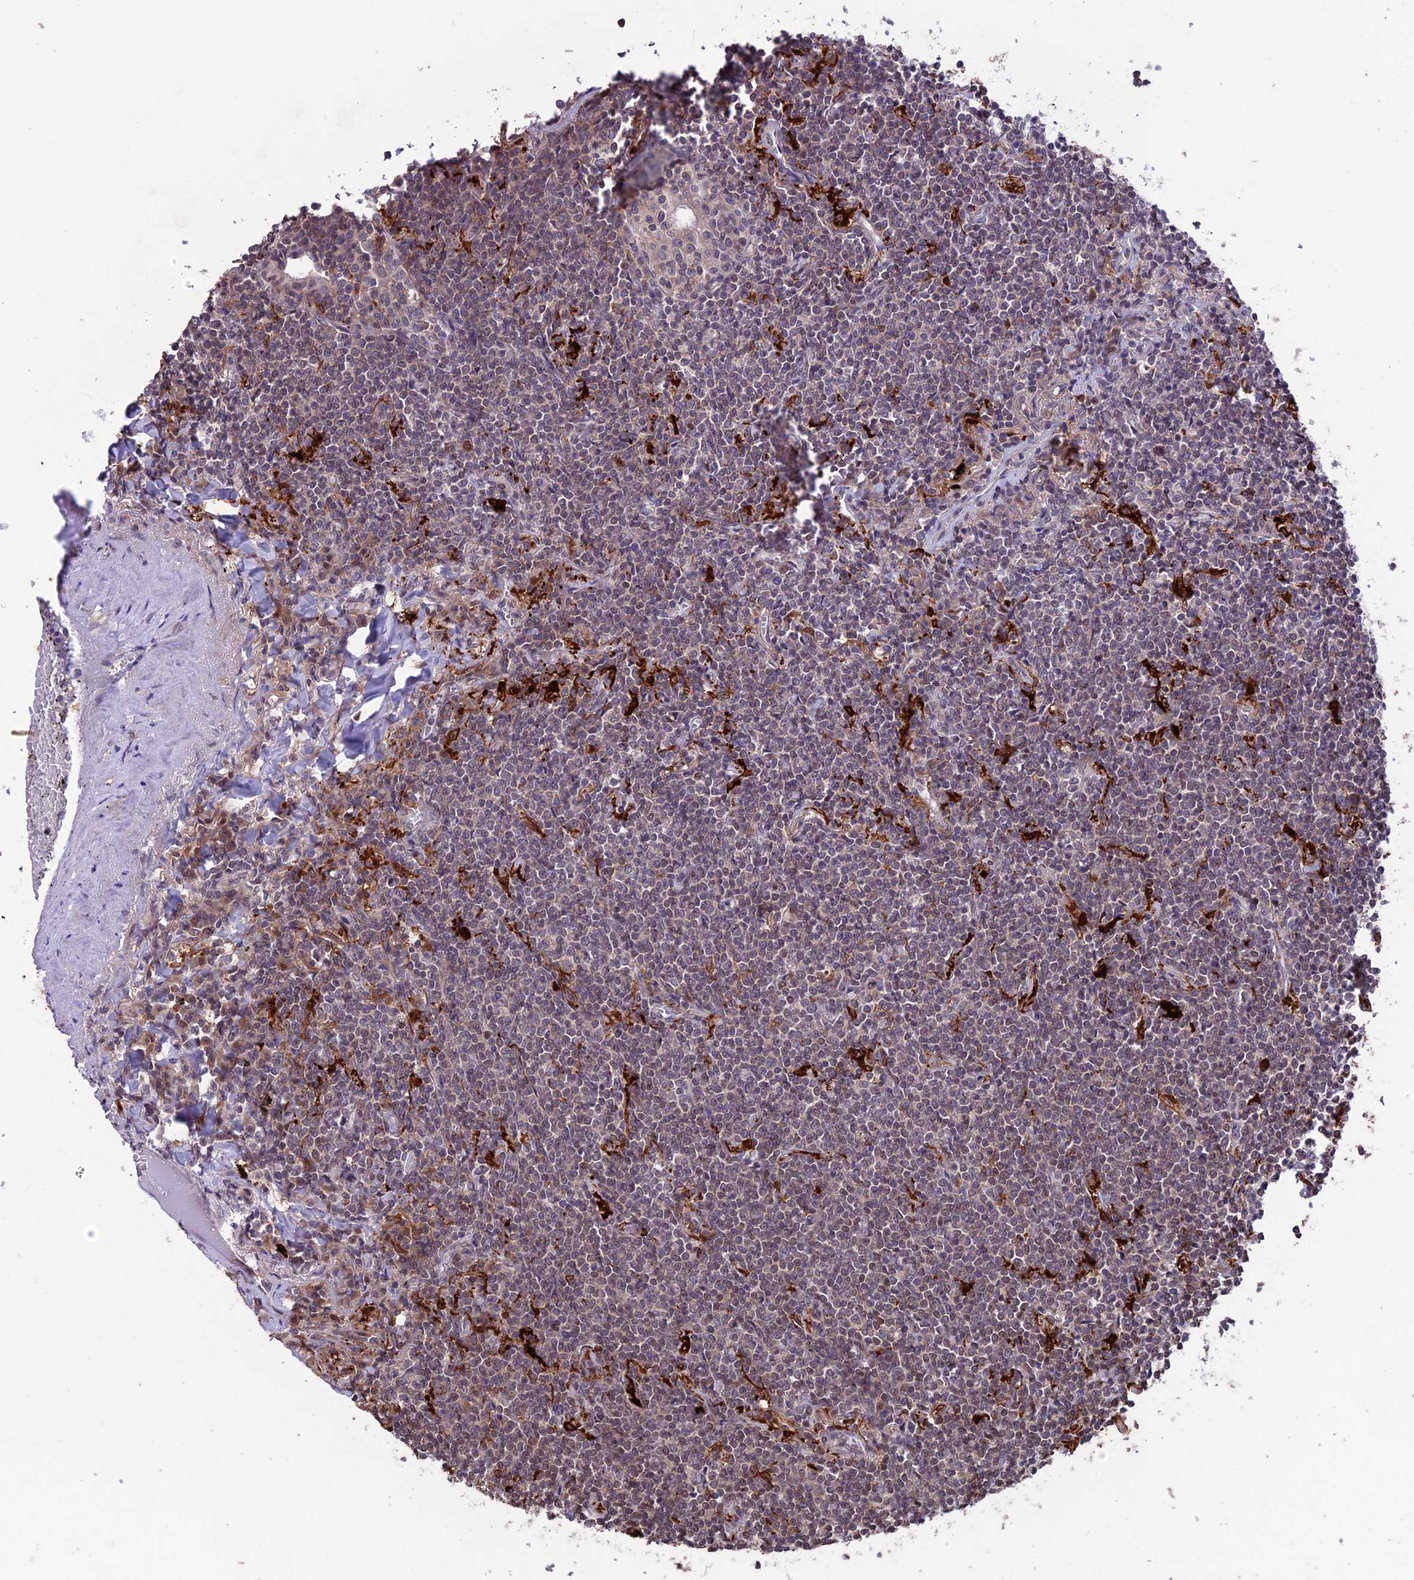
{"staining": {"intensity": "weak", "quantity": "<25%", "location": "cytoplasmic/membranous"}, "tissue": "lymphoma", "cell_type": "Tumor cells", "image_type": "cancer", "snomed": [{"axis": "morphology", "description": "Malignant lymphoma, non-Hodgkin's type, Low grade"}, {"axis": "topography", "description": "Lung"}], "caption": "Immunohistochemistry (IHC) photomicrograph of neoplastic tissue: human low-grade malignant lymphoma, non-Hodgkin's type stained with DAB (3,3'-diaminobenzidine) reveals no significant protein staining in tumor cells.", "gene": "MAST2", "patient": {"sex": "female", "age": 71}}